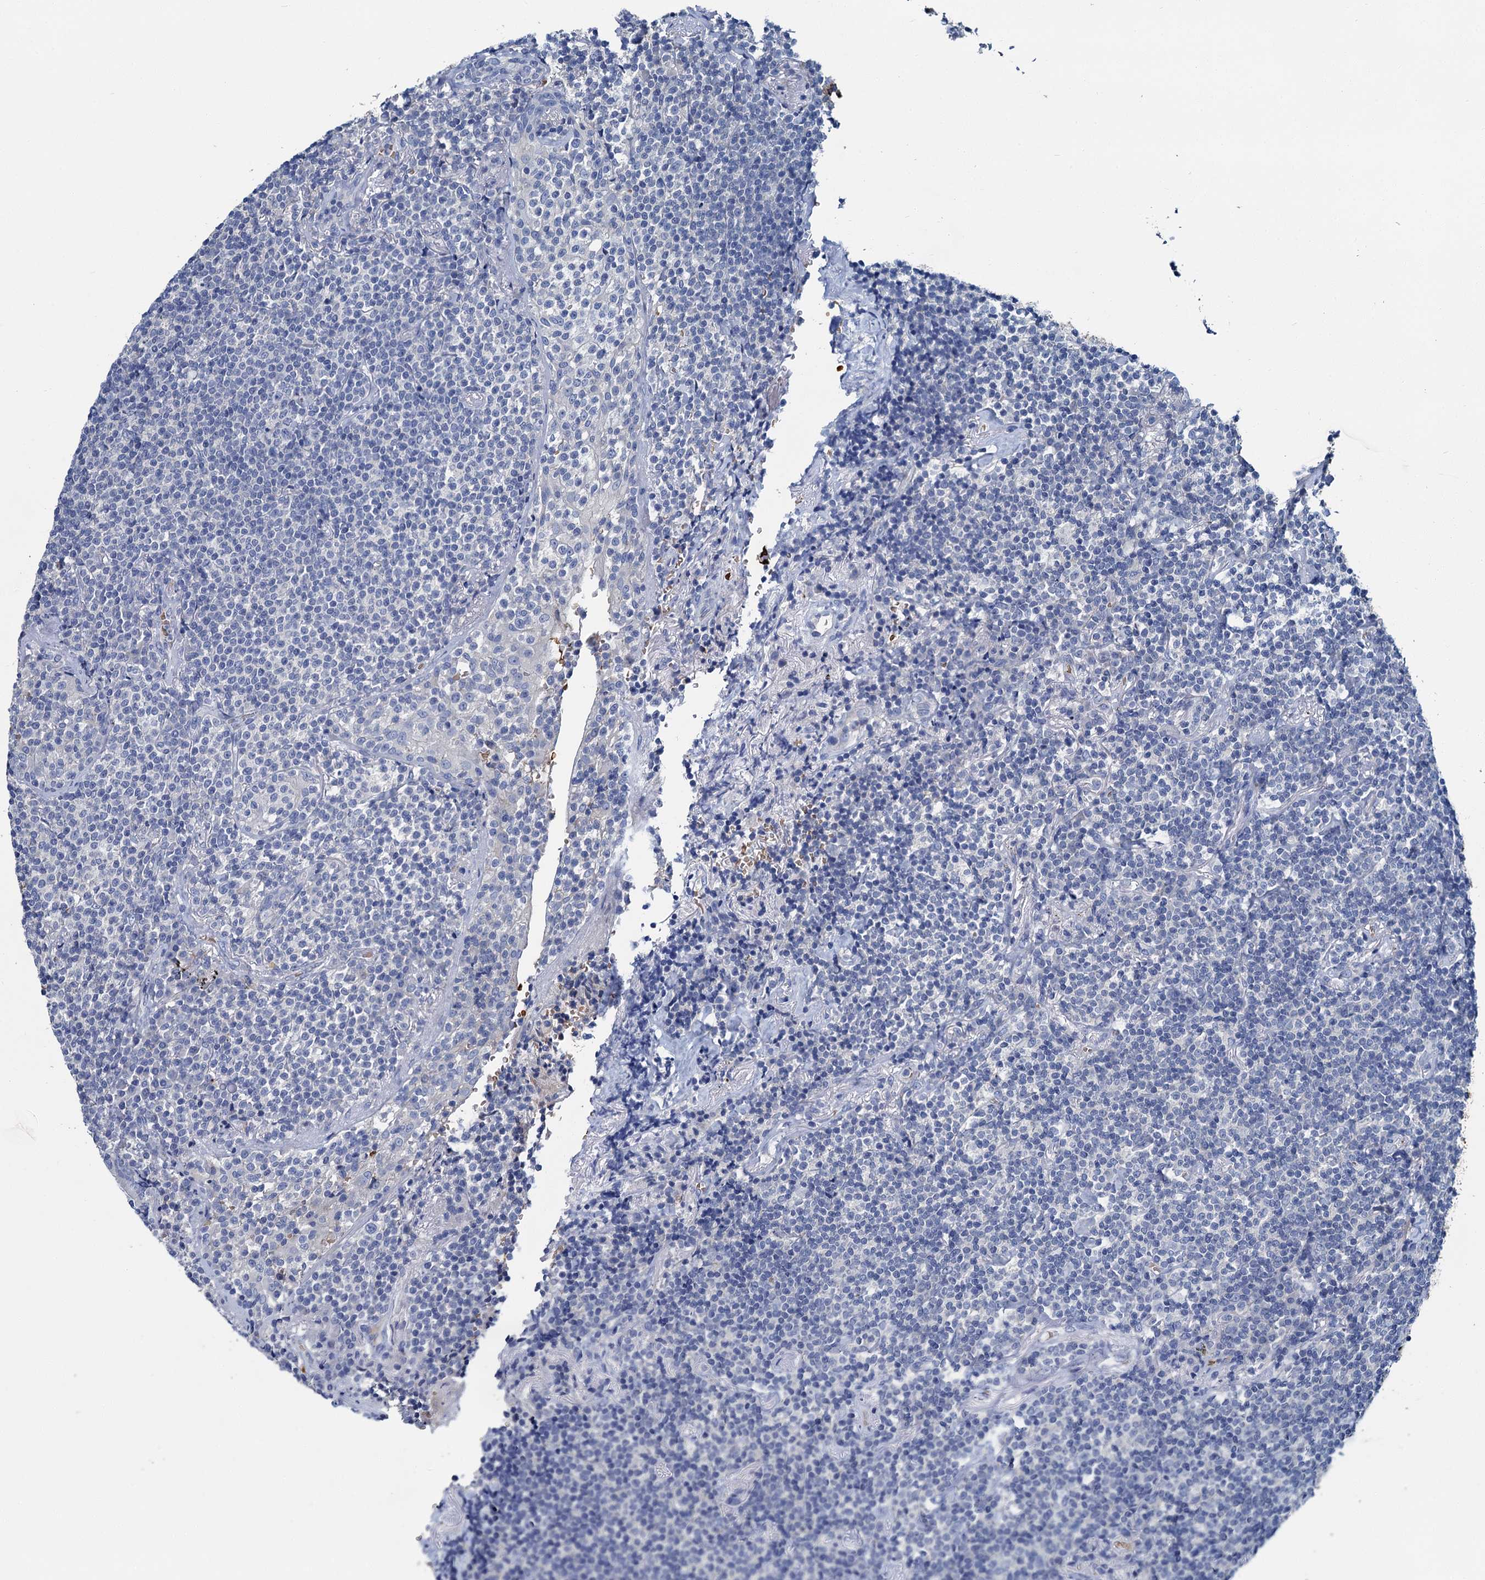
{"staining": {"intensity": "negative", "quantity": "none", "location": "none"}, "tissue": "lymphoma", "cell_type": "Tumor cells", "image_type": "cancer", "snomed": [{"axis": "morphology", "description": "Malignant lymphoma, non-Hodgkin's type, Low grade"}, {"axis": "topography", "description": "Lung"}], "caption": "This is an immunohistochemistry micrograph of human lymphoma. There is no expression in tumor cells.", "gene": "ATG2A", "patient": {"sex": "female", "age": 71}}